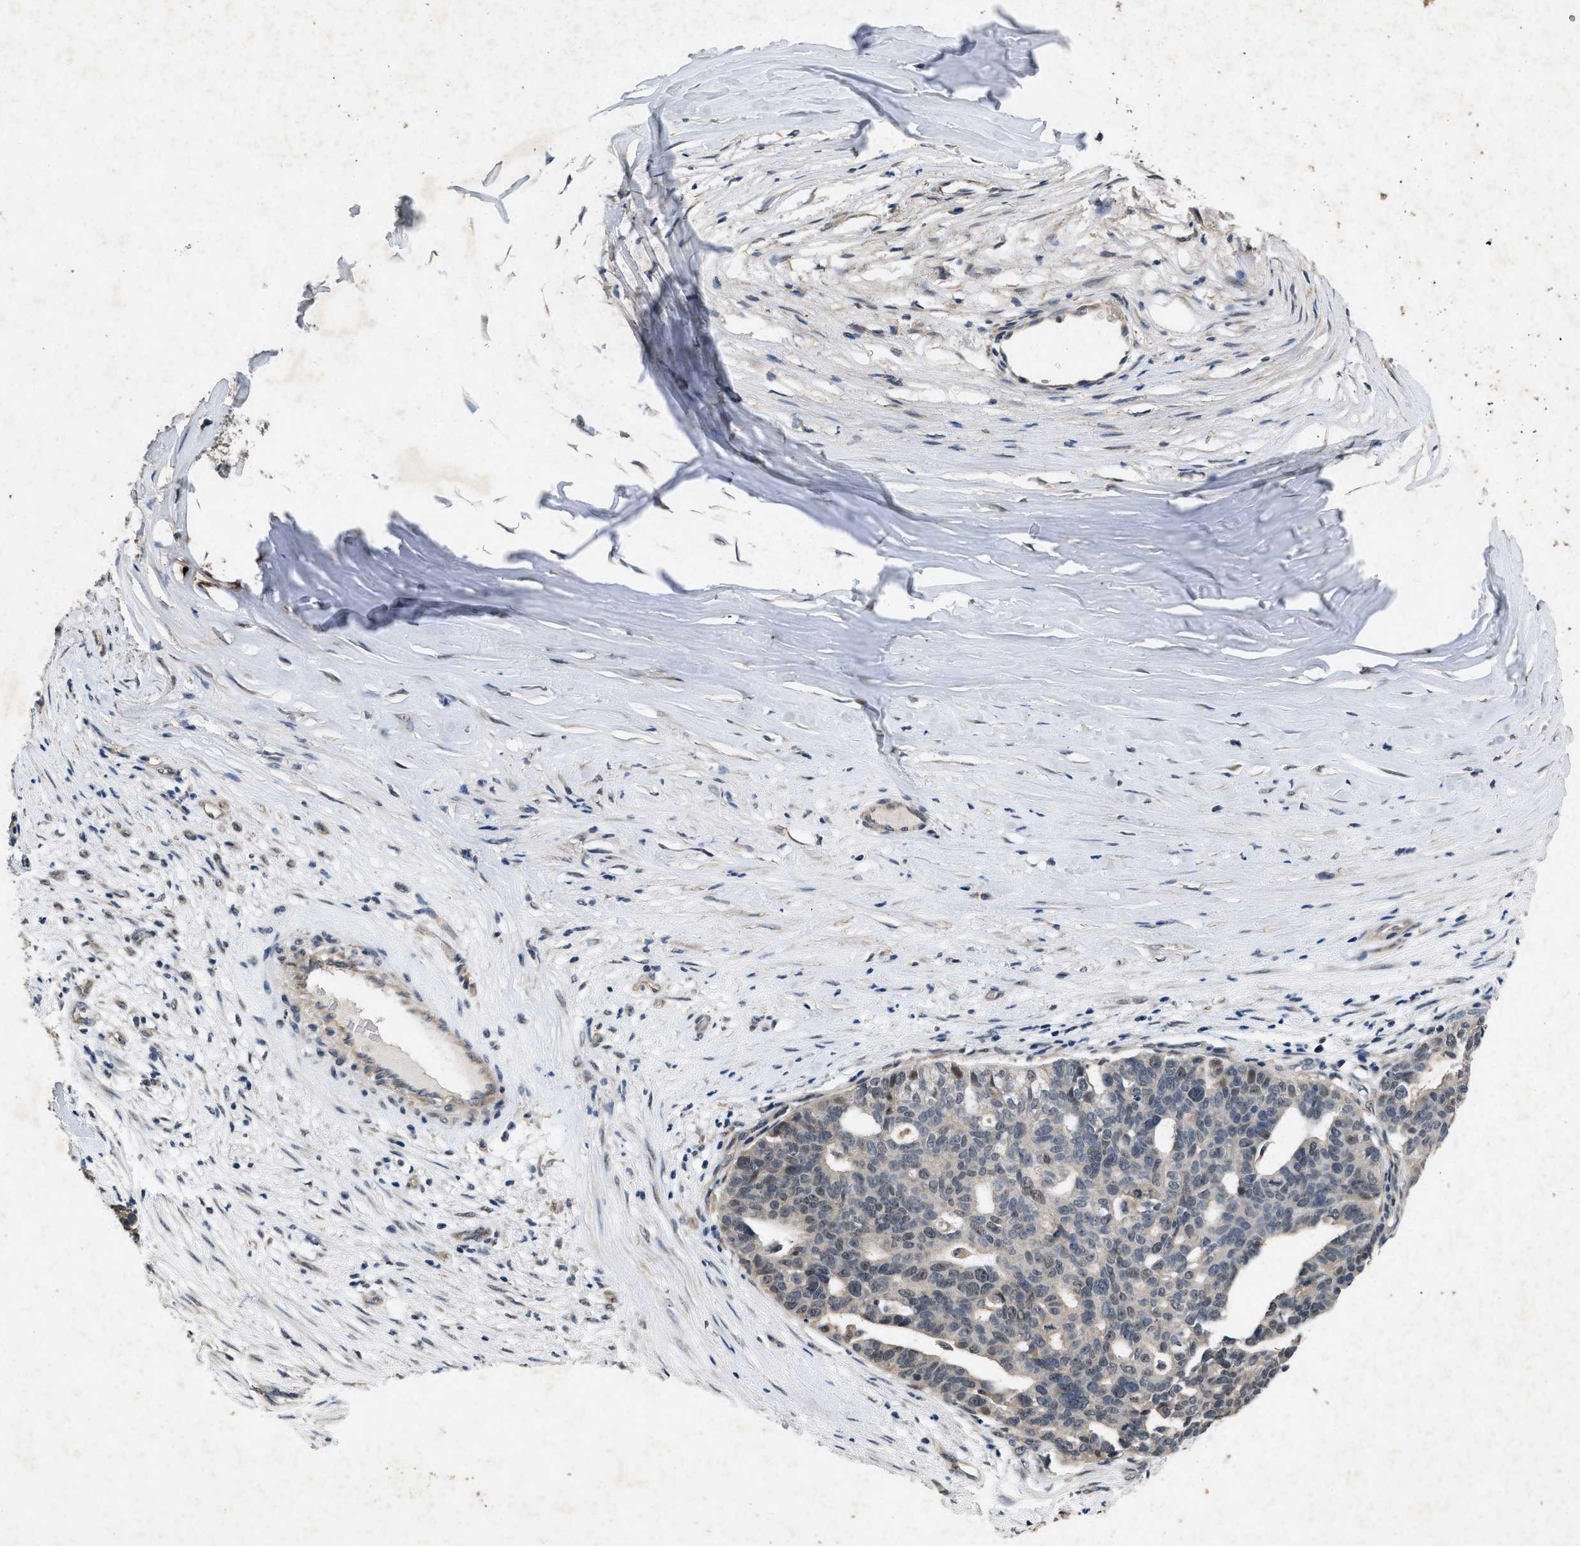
{"staining": {"intensity": "weak", "quantity": "25%-75%", "location": "nuclear"}, "tissue": "ovarian cancer", "cell_type": "Tumor cells", "image_type": "cancer", "snomed": [{"axis": "morphology", "description": "Cystadenocarcinoma, serous, NOS"}, {"axis": "topography", "description": "Ovary"}], "caption": "An immunohistochemistry image of tumor tissue is shown. Protein staining in brown highlights weak nuclear positivity in ovarian cancer within tumor cells.", "gene": "PAPOLG", "patient": {"sex": "female", "age": 59}}